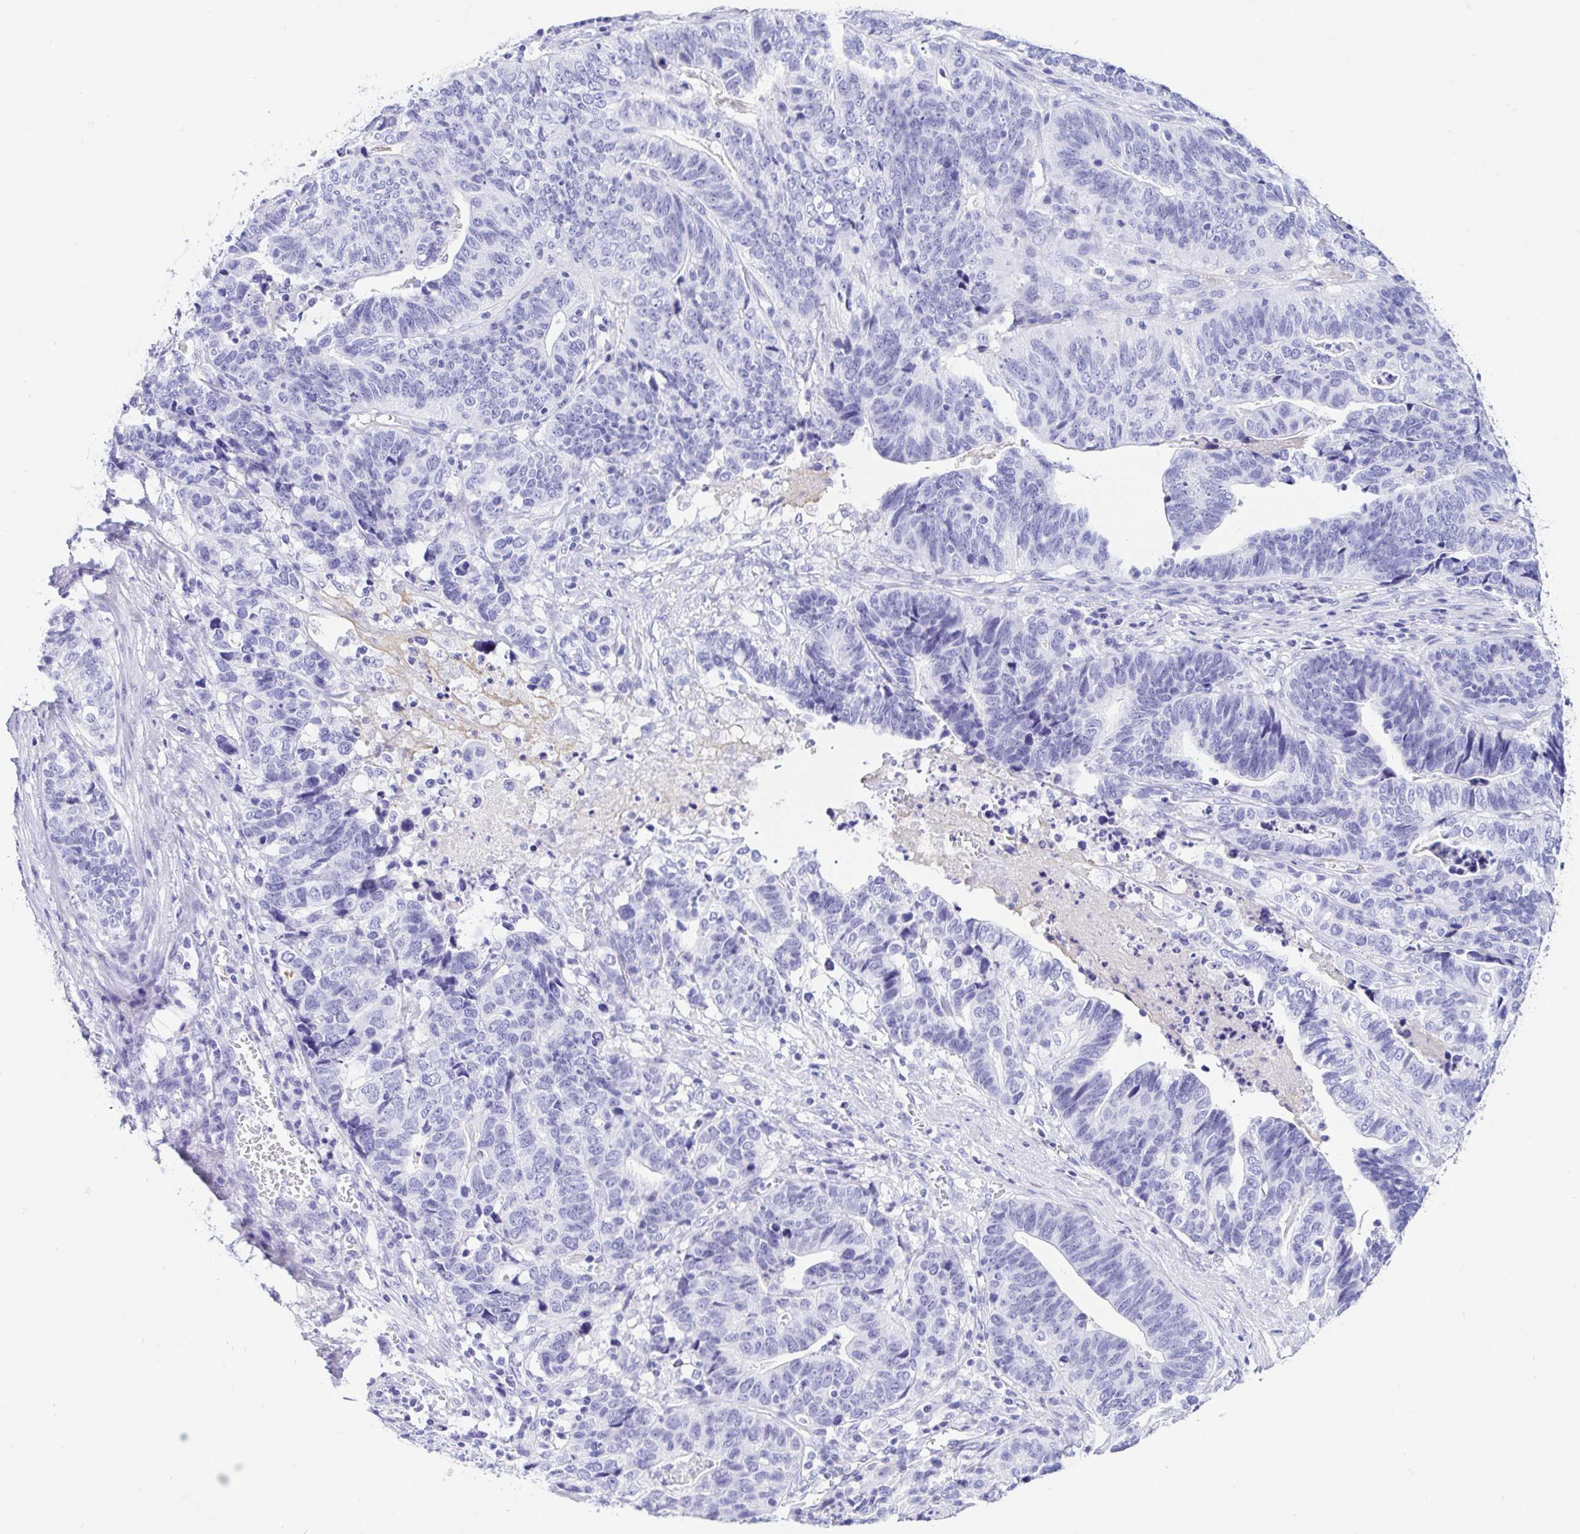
{"staining": {"intensity": "negative", "quantity": "none", "location": "none"}, "tissue": "stomach cancer", "cell_type": "Tumor cells", "image_type": "cancer", "snomed": [{"axis": "morphology", "description": "Adenocarcinoma, NOS"}, {"axis": "topography", "description": "Stomach, upper"}], "caption": "Immunohistochemical staining of human stomach adenocarcinoma shows no significant positivity in tumor cells.", "gene": "GKN1", "patient": {"sex": "female", "age": 67}}